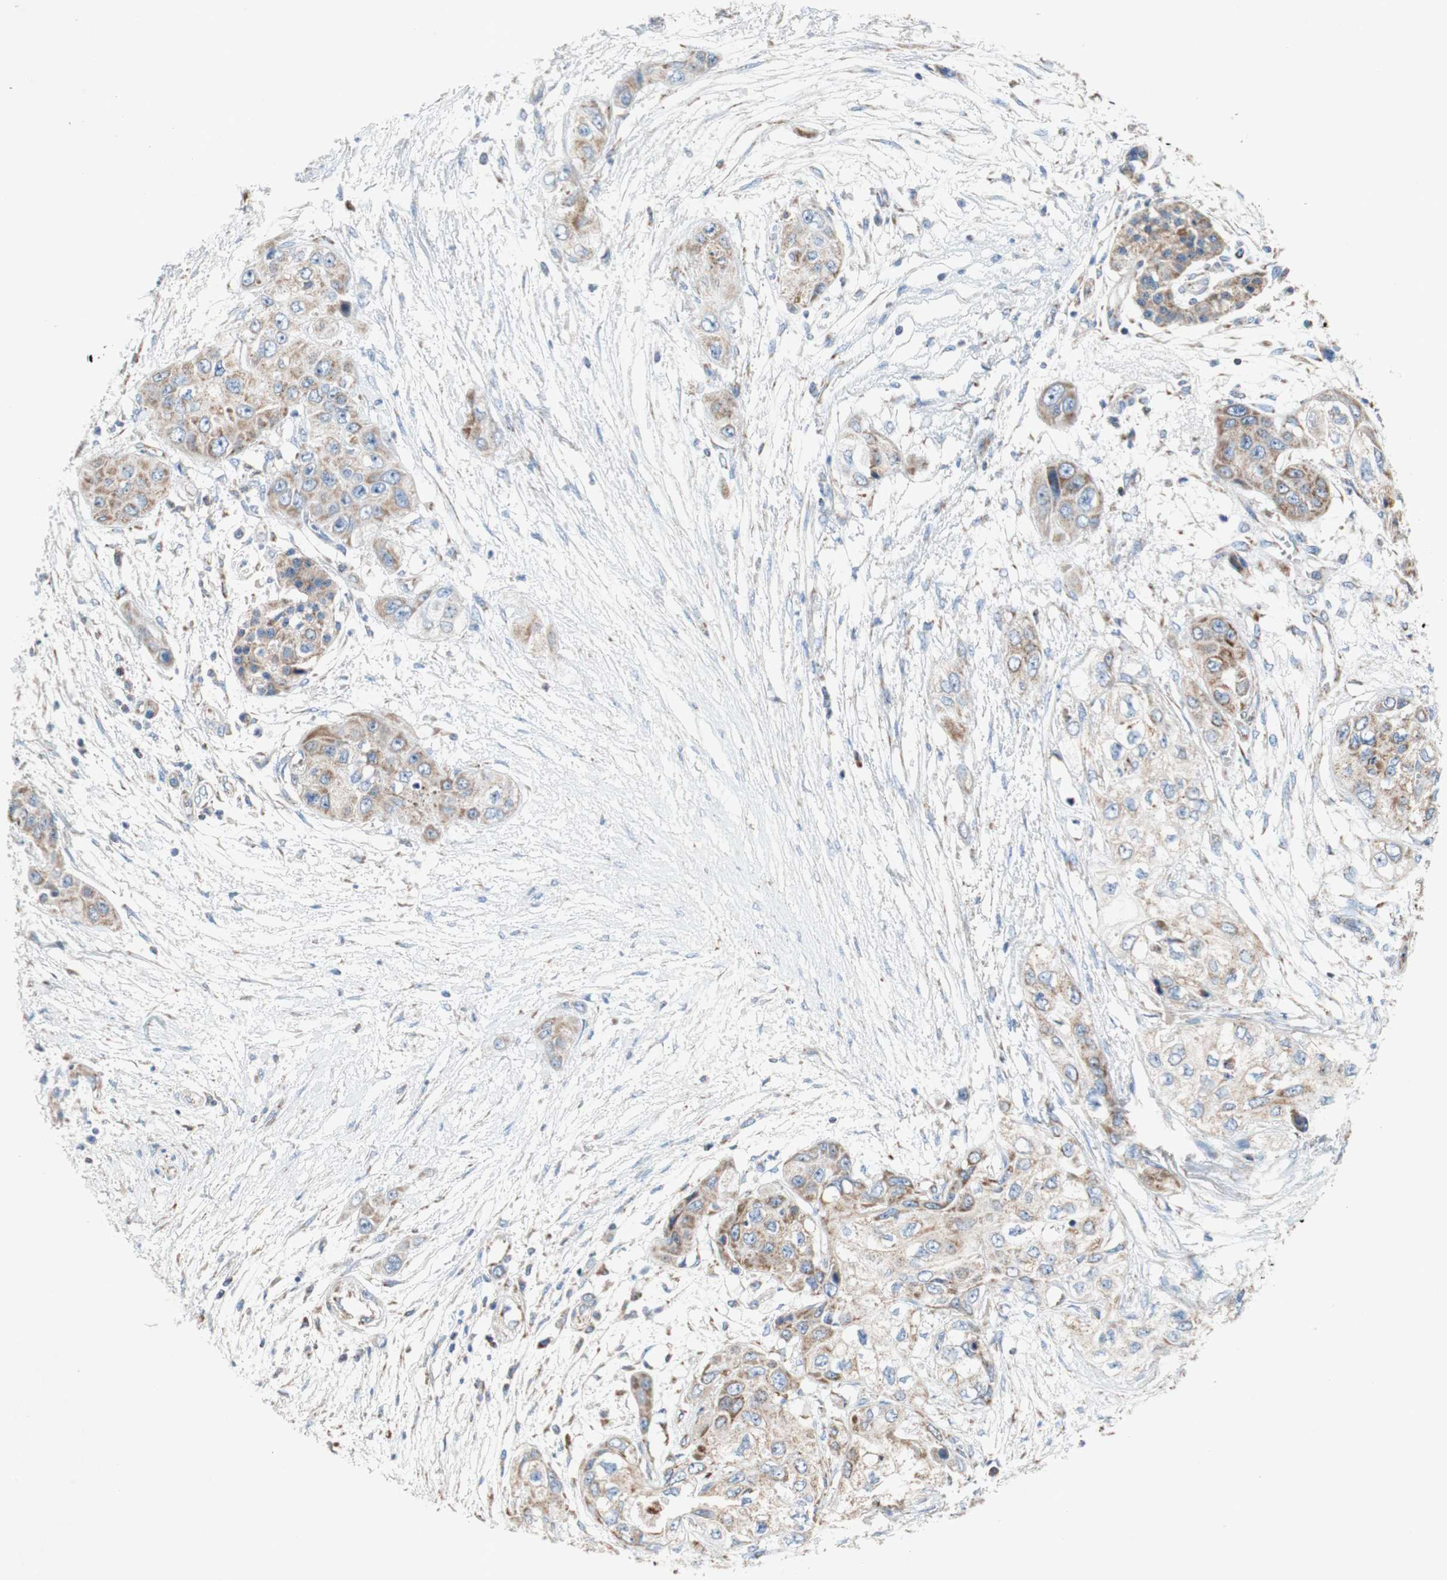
{"staining": {"intensity": "weak", "quantity": ">75%", "location": "cytoplasmic/membranous"}, "tissue": "pancreatic cancer", "cell_type": "Tumor cells", "image_type": "cancer", "snomed": [{"axis": "morphology", "description": "Adenocarcinoma, NOS"}, {"axis": "topography", "description": "Pancreas"}], "caption": "The micrograph reveals a brown stain indicating the presence of a protein in the cytoplasmic/membranous of tumor cells in pancreatic cancer.", "gene": "SDHB", "patient": {"sex": "female", "age": 70}}